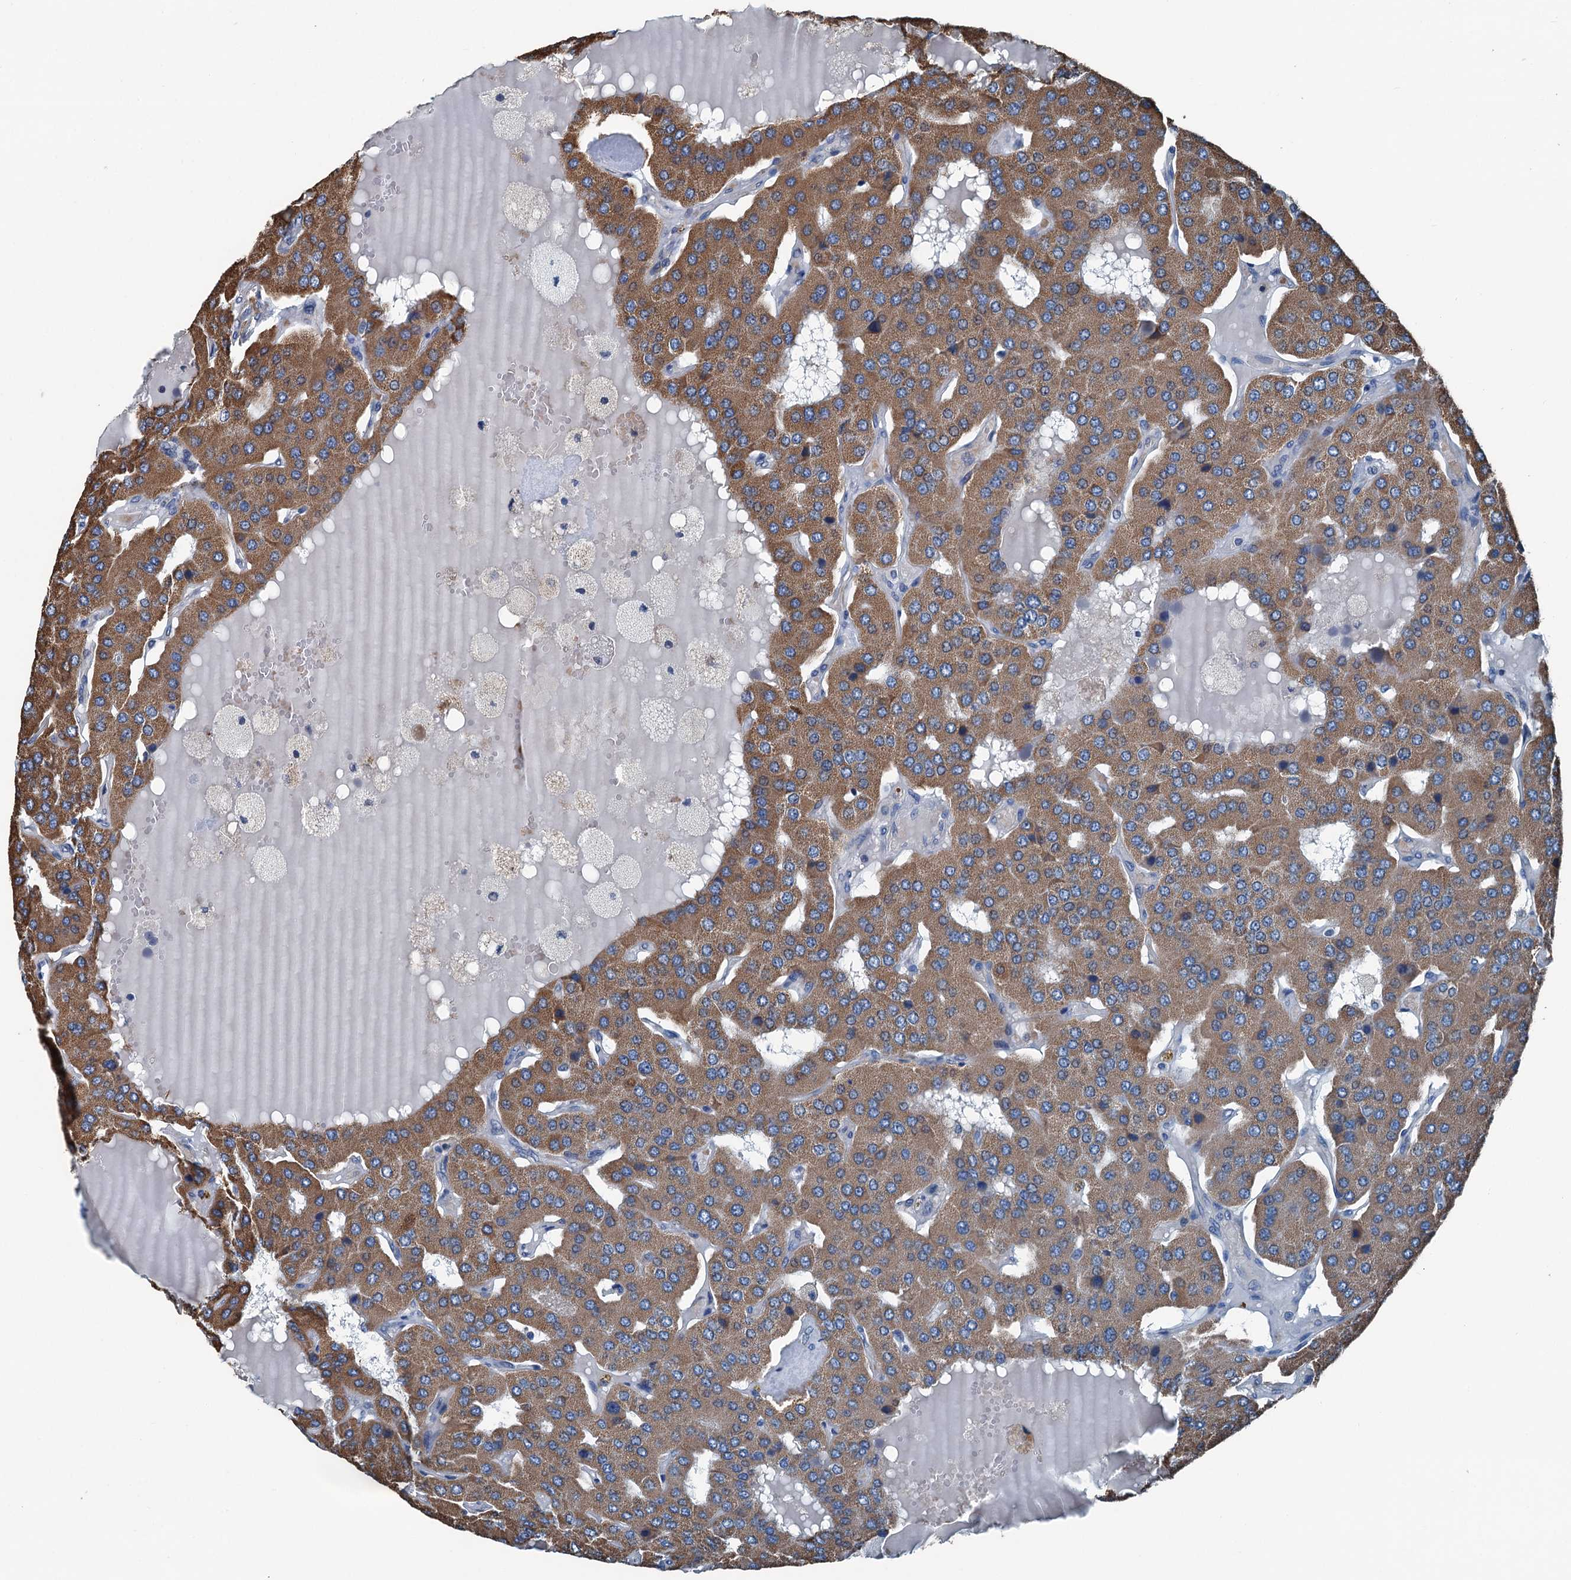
{"staining": {"intensity": "moderate", "quantity": ">75%", "location": "cytoplasmic/membranous"}, "tissue": "parathyroid gland", "cell_type": "Glandular cells", "image_type": "normal", "snomed": [{"axis": "morphology", "description": "Normal tissue, NOS"}, {"axis": "morphology", "description": "Adenoma, NOS"}, {"axis": "topography", "description": "Parathyroid gland"}], "caption": "A medium amount of moderate cytoplasmic/membranous positivity is identified in approximately >75% of glandular cells in benign parathyroid gland.", "gene": "TRPT1", "patient": {"sex": "female", "age": 86}}